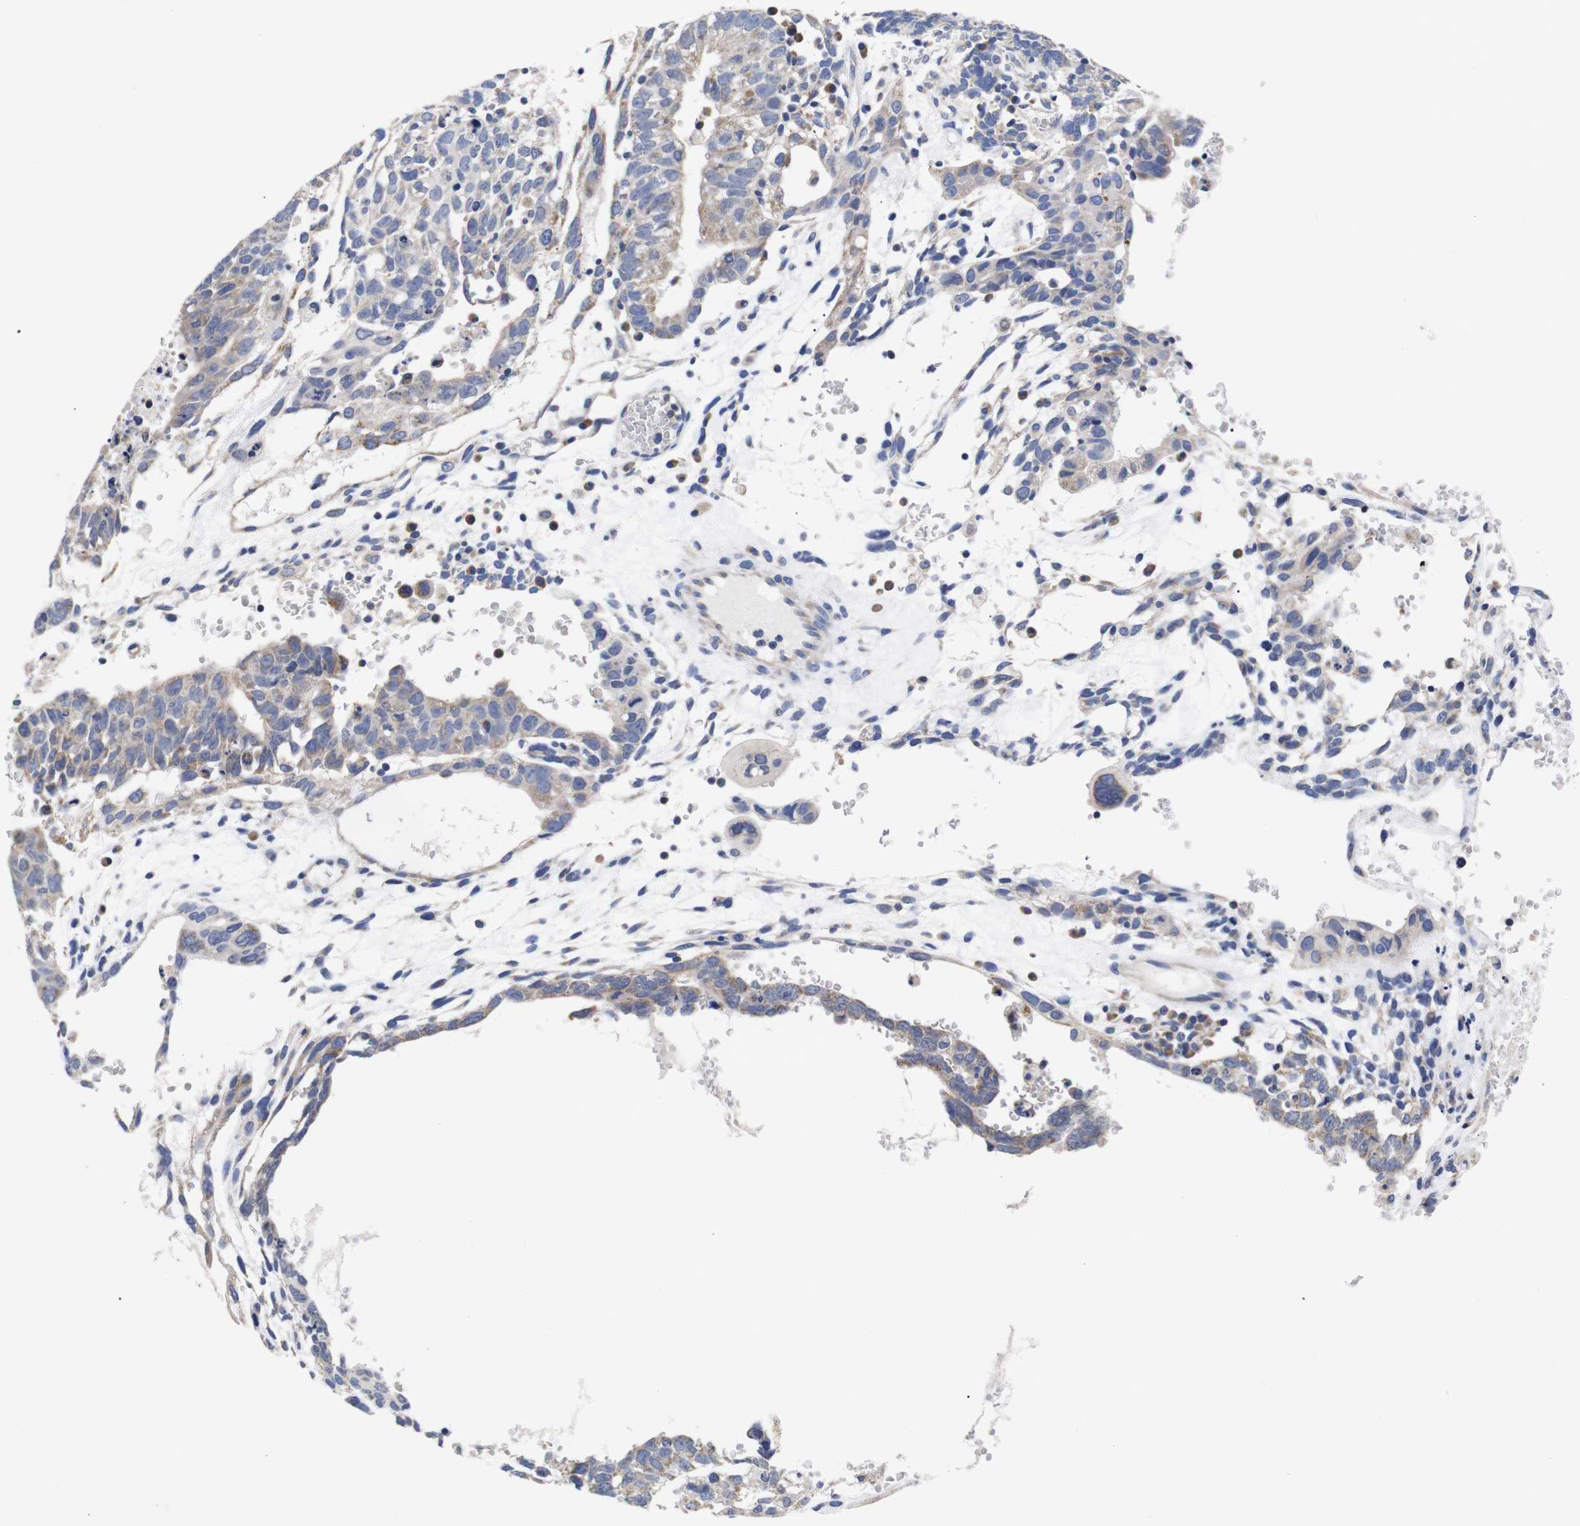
{"staining": {"intensity": "moderate", "quantity": ">75%", "location": "cytoplasmic/membranous"}, "tissue": "testis cancer", "cell_type": "Tumor cells", "image_type": "cancer", "snomed": [{"axis": "morphology", "description": "Seminoma, NOS"}, {"axis": "morphology", "description": "Carcinoma, Embryonal, NOS"}, {"axis": "topography", "description": "Testis"}], "caption": "Immunohistochemistry photomicrograph of neoplastic tissue: testis cancer stained using IHC demonstrates medium levels of moderate protein expression localized specifically in the cytoplasmic/membranous of tumor cells, appearing as a cytoplasmic/membranous brown color.", "gene": "OPN3", "patient": {"sex": "male", "age": 52}}